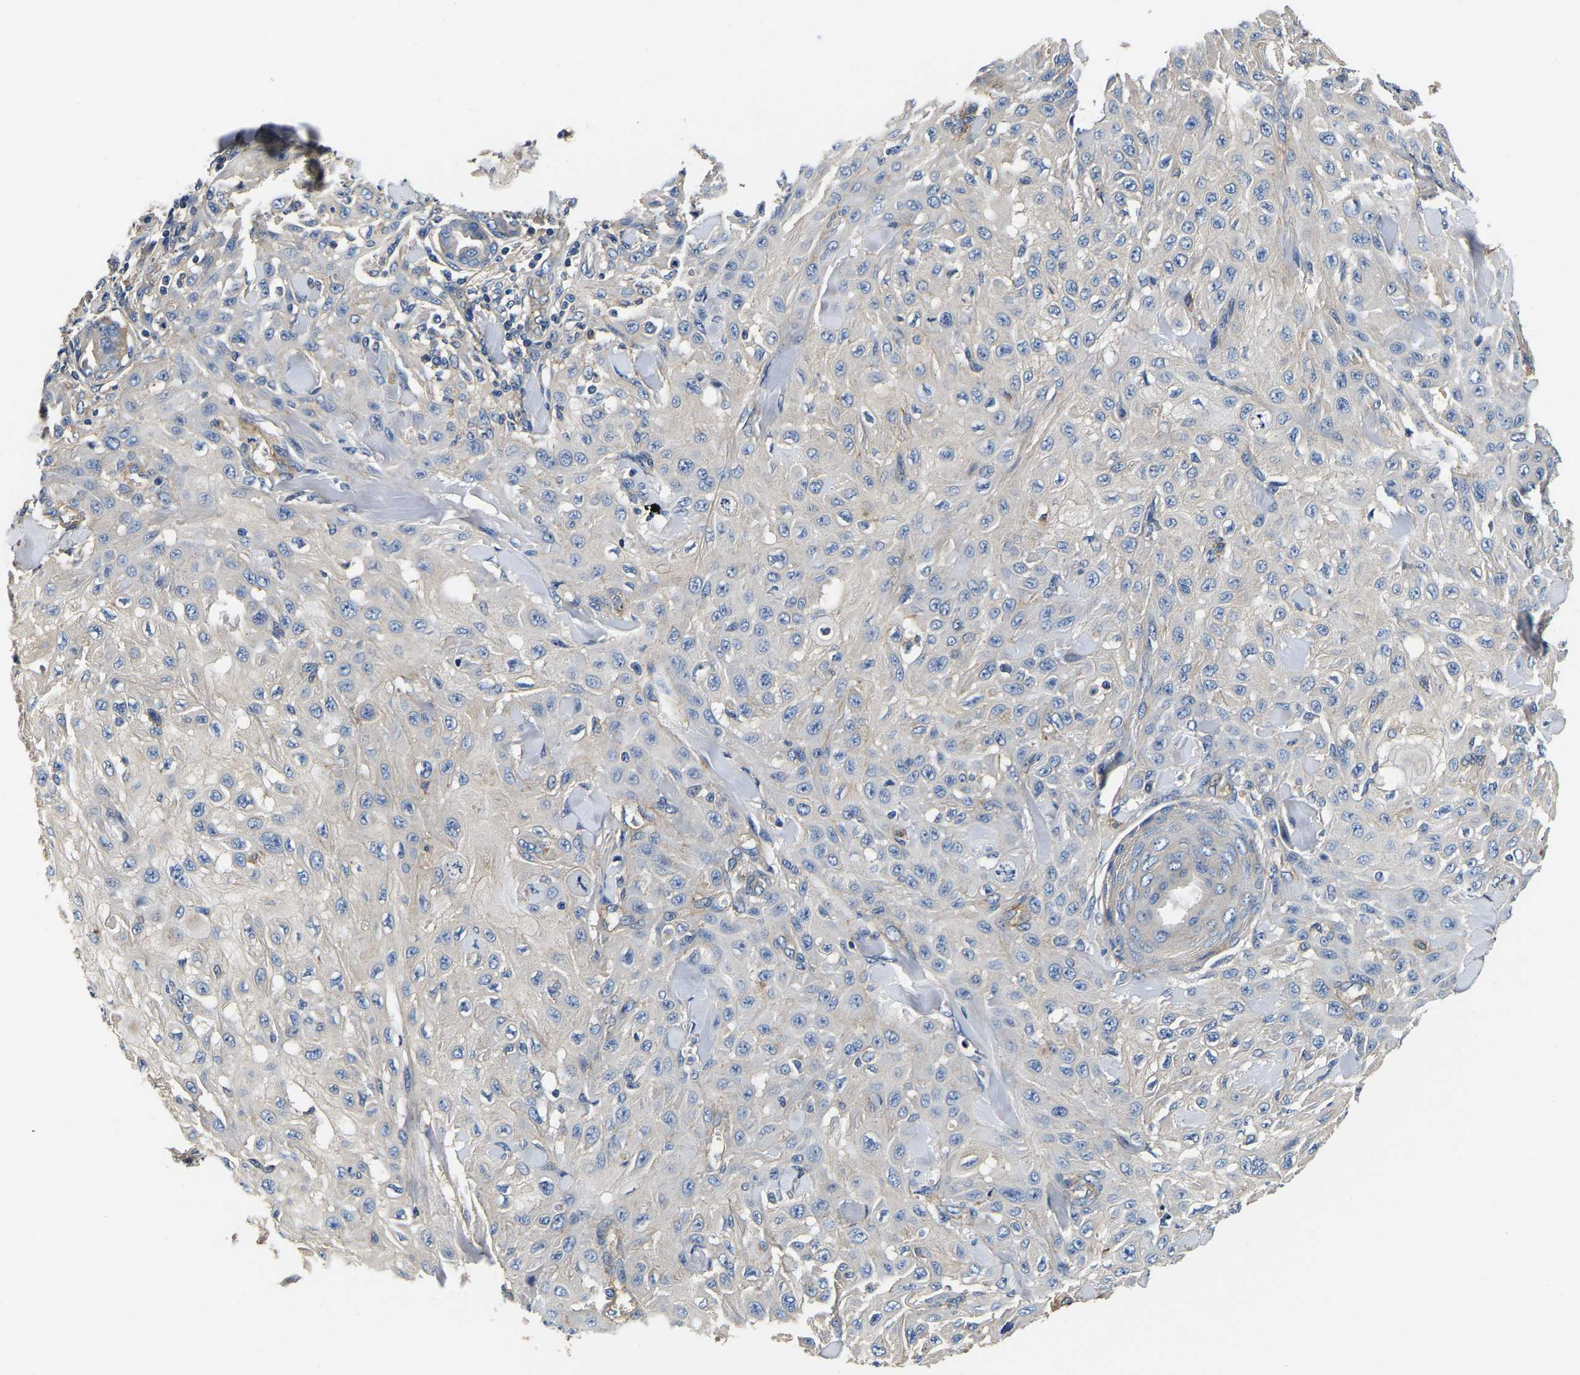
{"staining": {"intensity": "negative", "quantity": "none", "location": "none"}, "tissue": "skin cancer", "cell_type": "Tumor cells", "image_type": "cancer", "snomed": [{"axis": "morphology", "description": "Squamous cell carcinoma, NOS"}, {"axis": "topography", "description": "Skin"}], "caption": "Tumor cells show no significant expression in skin cancer.", "gene": "SH3GLB1", "patient": {"sex": "male", "age": 24}}